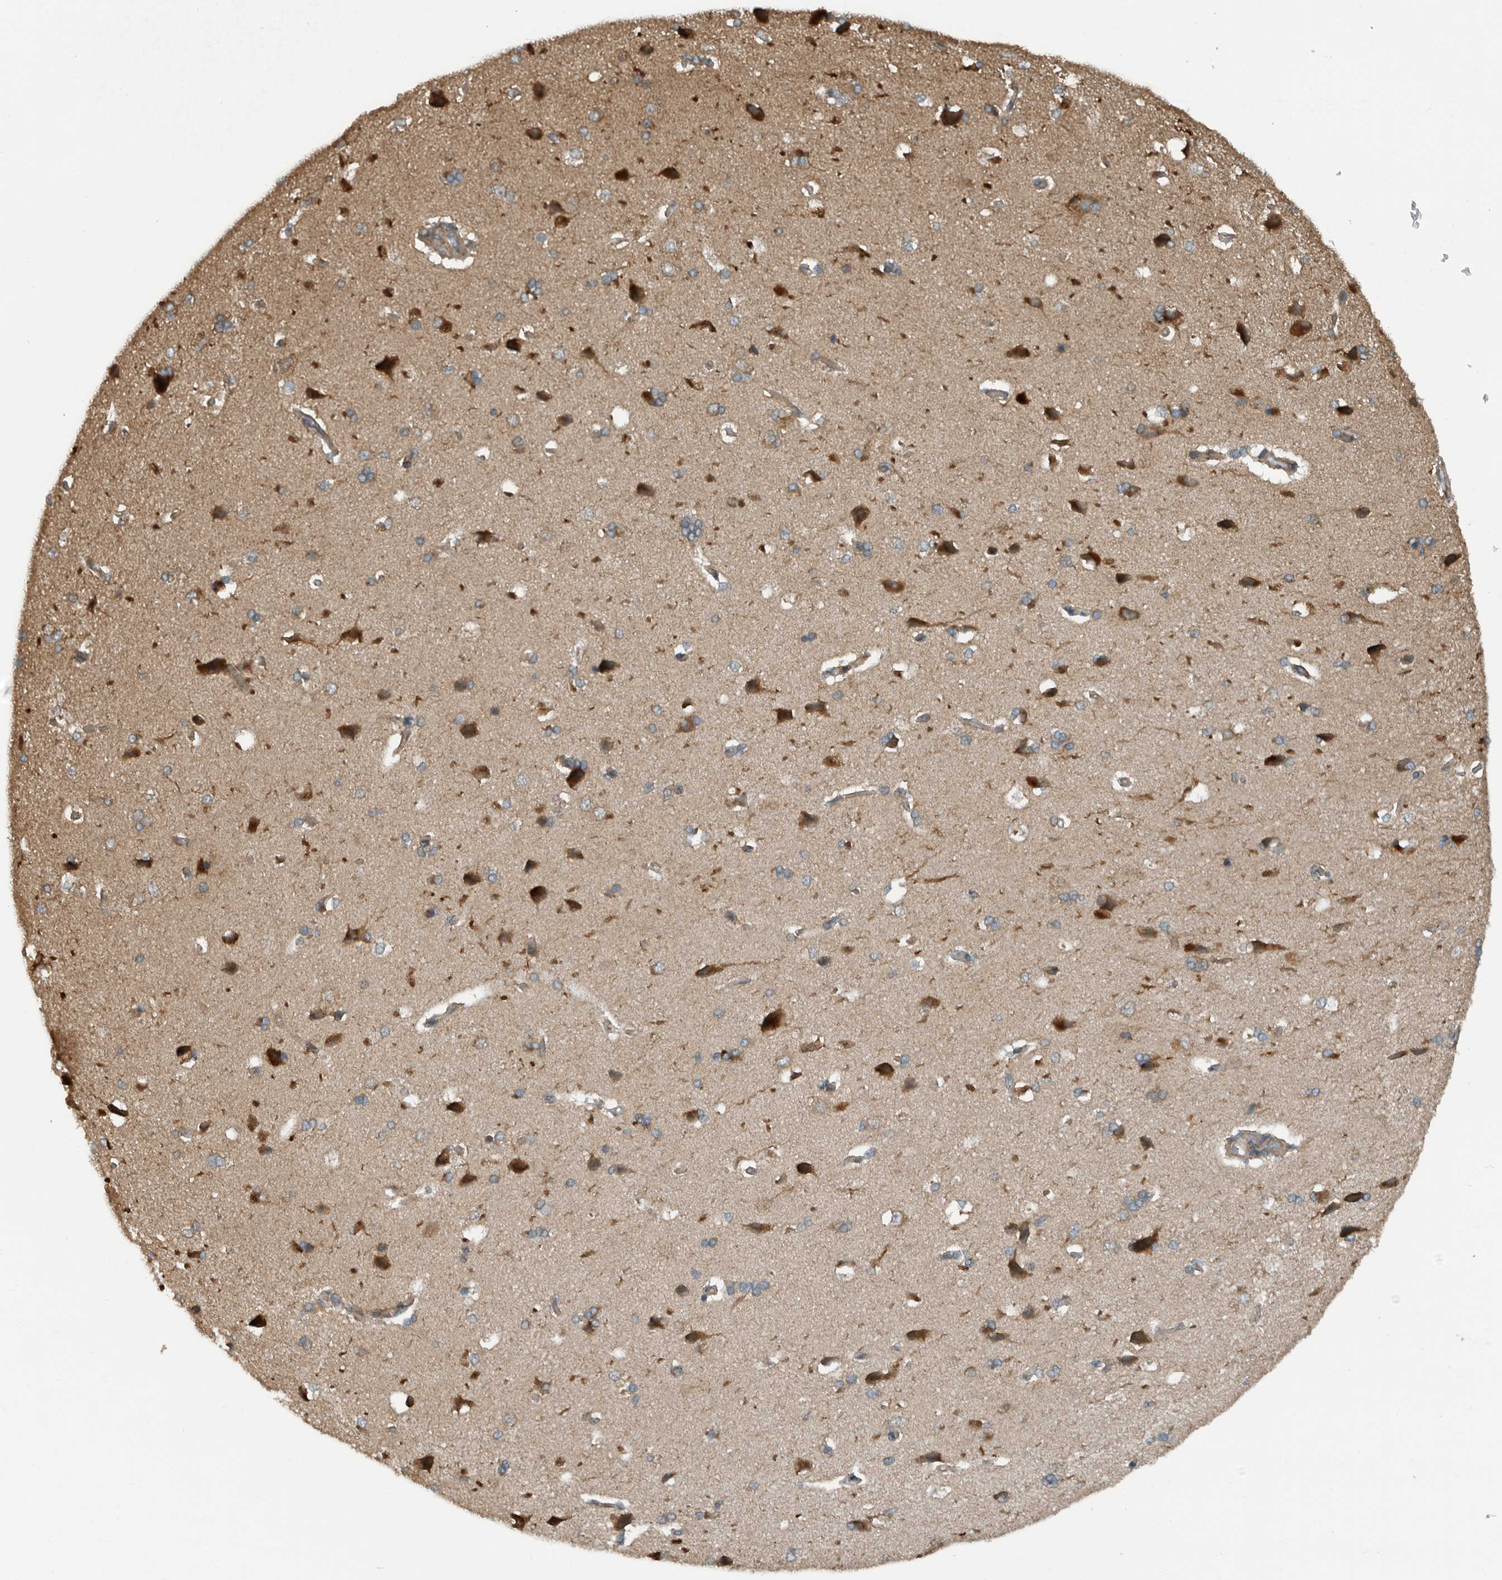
{"staining": {"intensity": "weak", "quantity": "25%-75%", "location": "cytoplasmic/membranous"}, "tissue": "cerebral cortex", "cell_type": "Endothelial cells", "image_type": "normal", "snomed": [{"axis": "morphology", "description": "Normal tissue, NOS"}, {"axis": "topography", "description": "Cerebral cortex"}], "caption": "Immunohistochemical staining of benign cerebral cortex reveals weak cytoplasmic/membranous protein expression in approximately 25%-75% of endothelial cells. The staining was performed using DAB (3,3'-diaminobenzidine) to visualize the protein expression in brown, while the nuclei were stained in blue with hematoxylin (Magnification: 20x).", "gene": "AMFR", "patient": {"sex": "male", "age": 62}}